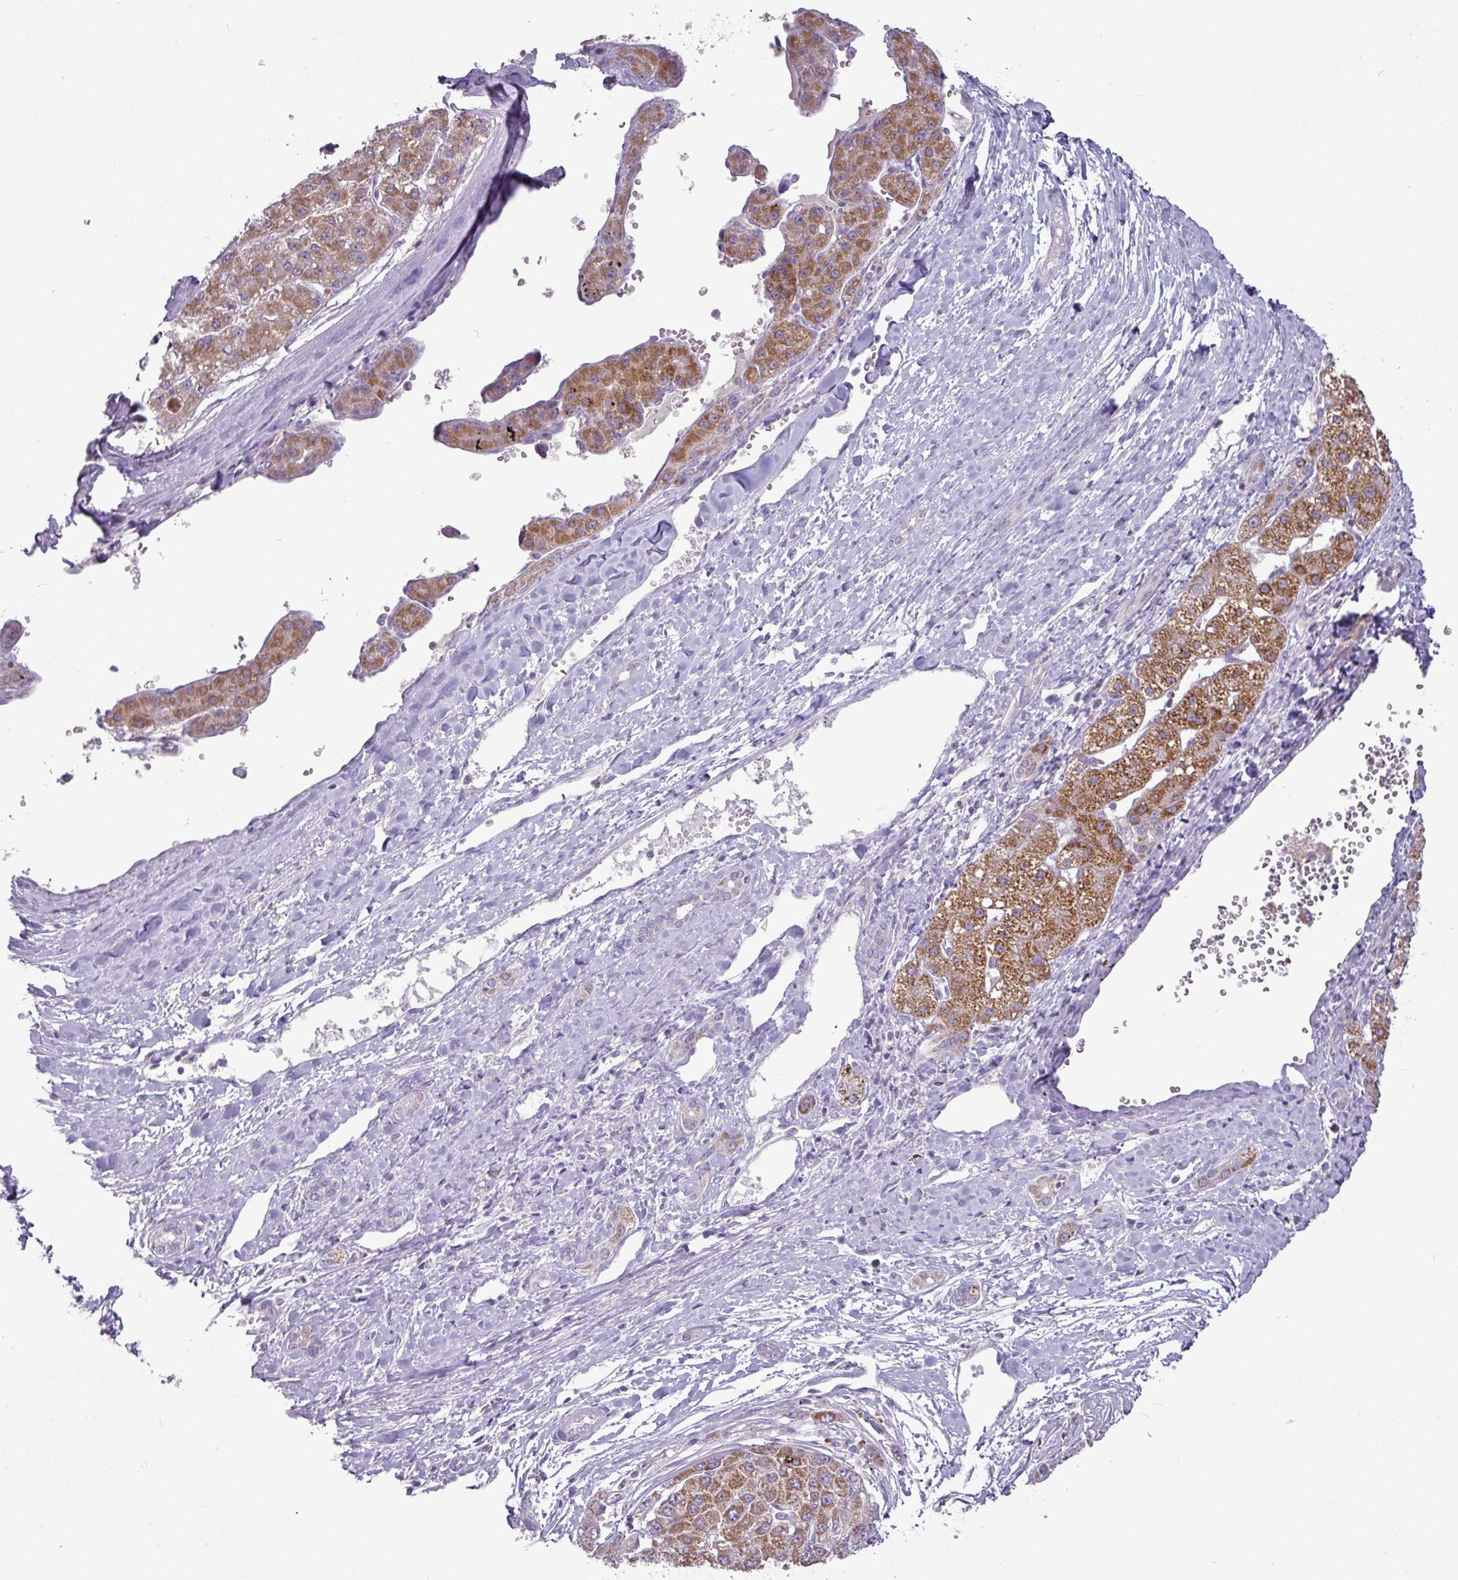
{"staining": {"intensity": "moderate", "quantity": ">75%", "location": "cytoplasmic/membranous"}, "tissue": "liver cancer", "cell_type": "Tumor cells", "image_type": "cancer", "snomed": [{"axis": "morphology", "description": "Carcinoma, Hepatocellular, NOS"}, {"axis": "topography", "description": "Liver"}], "caption": "Liver hepatocellular carcinoma stained with immunohistochemistry (IHC) demonstrates moderate cytoplasmic/membranous positivity in approximately >75% of tumor cells. The staining is performed using DAB (3,3'-diaminobenzidine) brown chromogen to label protein expression. The nuclei are counter-stained blue using hematoxylin.", "gene": "TRAPPC1", "patient": {"sex": "male", "age": 67}}